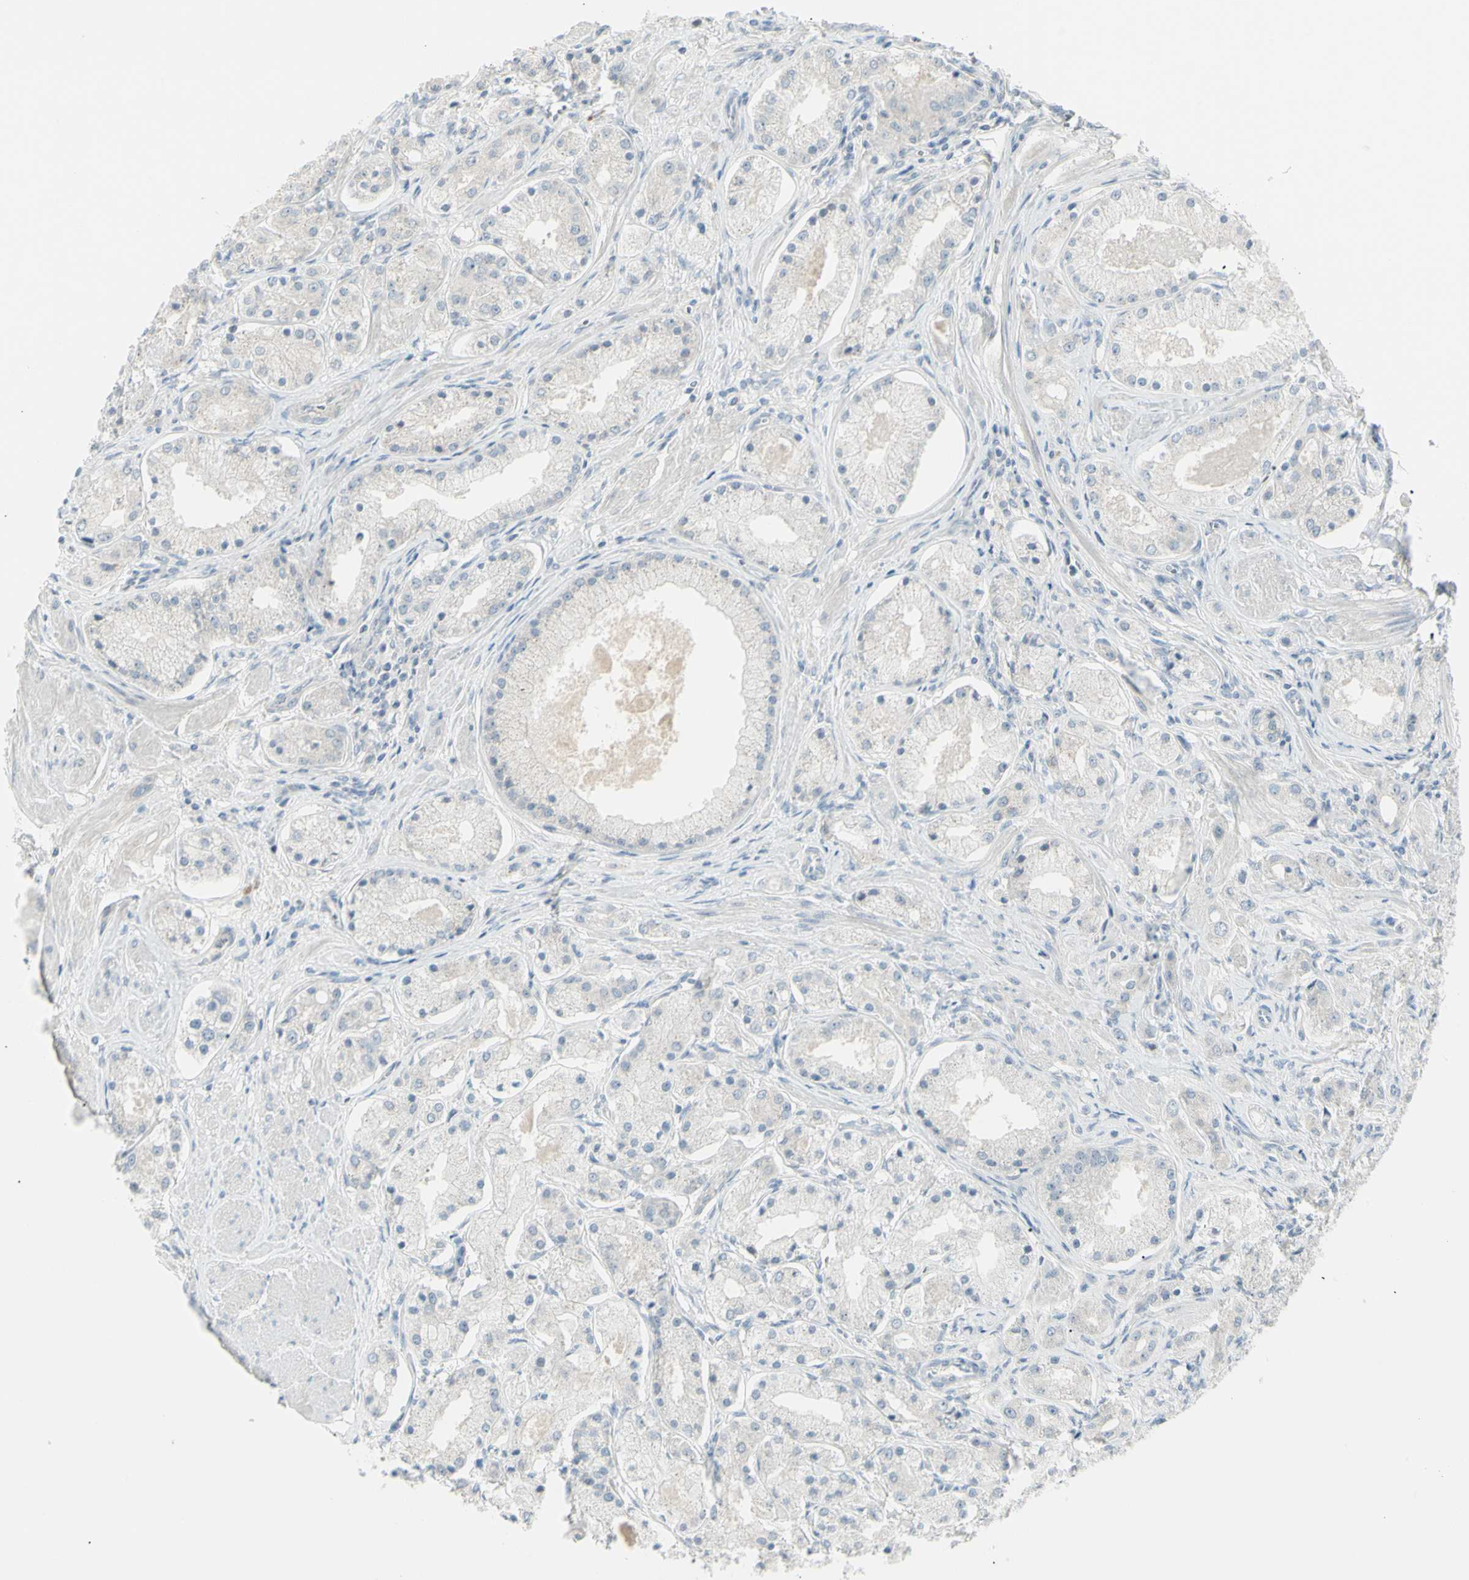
{"staining": {"intensity": "negative", "quantity": "none", "location": "none"}, "tissue": "prostate cancer", "cell_type": "Tumor cells", "image_type": "cancer", "snomed": [{"axis": "morphology", "description": "Adenocarcinoma, High grade"}, {"axis": "topography", "description": "Prostate"}], "caption": "Tumor cells show no significant positivity in prostate adenocarcinoma (high-grade).", "gene": "SH3GL2", "patient": {"sex": "male", "age": 66}}